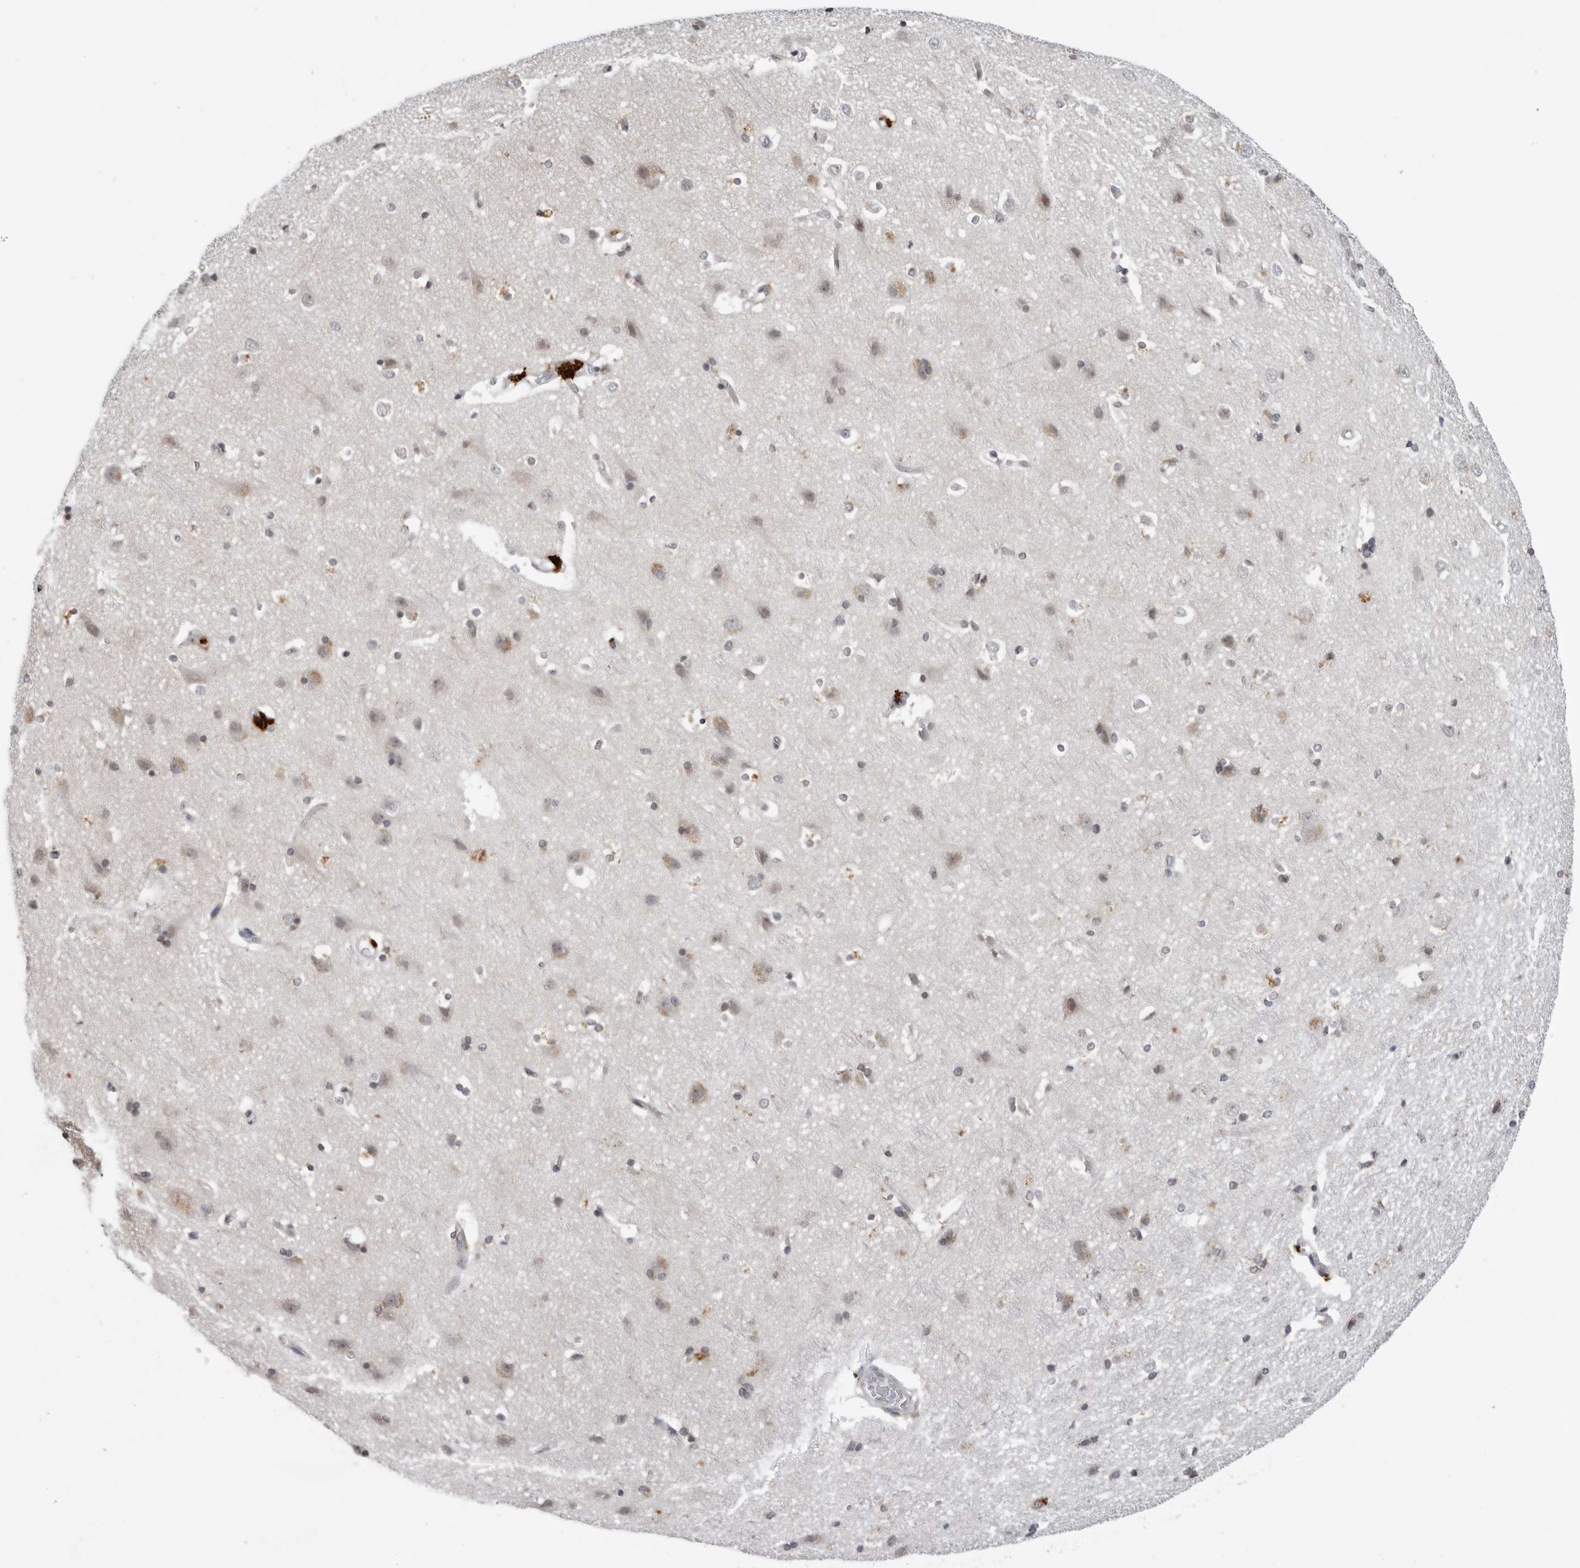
{"staining": {"intensity": "negative", "quantity": "none", "location": "none"}, "tissue": "cerebral cortex", "cell_type": "Endothelial cells", "image_type": "normal", "snomed": [{"axis": "morphology", "description": "Normal tissue, NOS"}, {"axis": "topography", "description": "Cerebral cortex"}], "caption": "Endothelial cells show no significant protein staining in unremarkable cerebral cortex. The staining was performed using DAB (3,3'-diaminobenzidine) to visualize the protein expression in brown, while the nuclei were stained in blue with hematoxylin (Magnification: 20x).", "gene": "CPT2", "patient": {"sex": "male", "age": 54}}